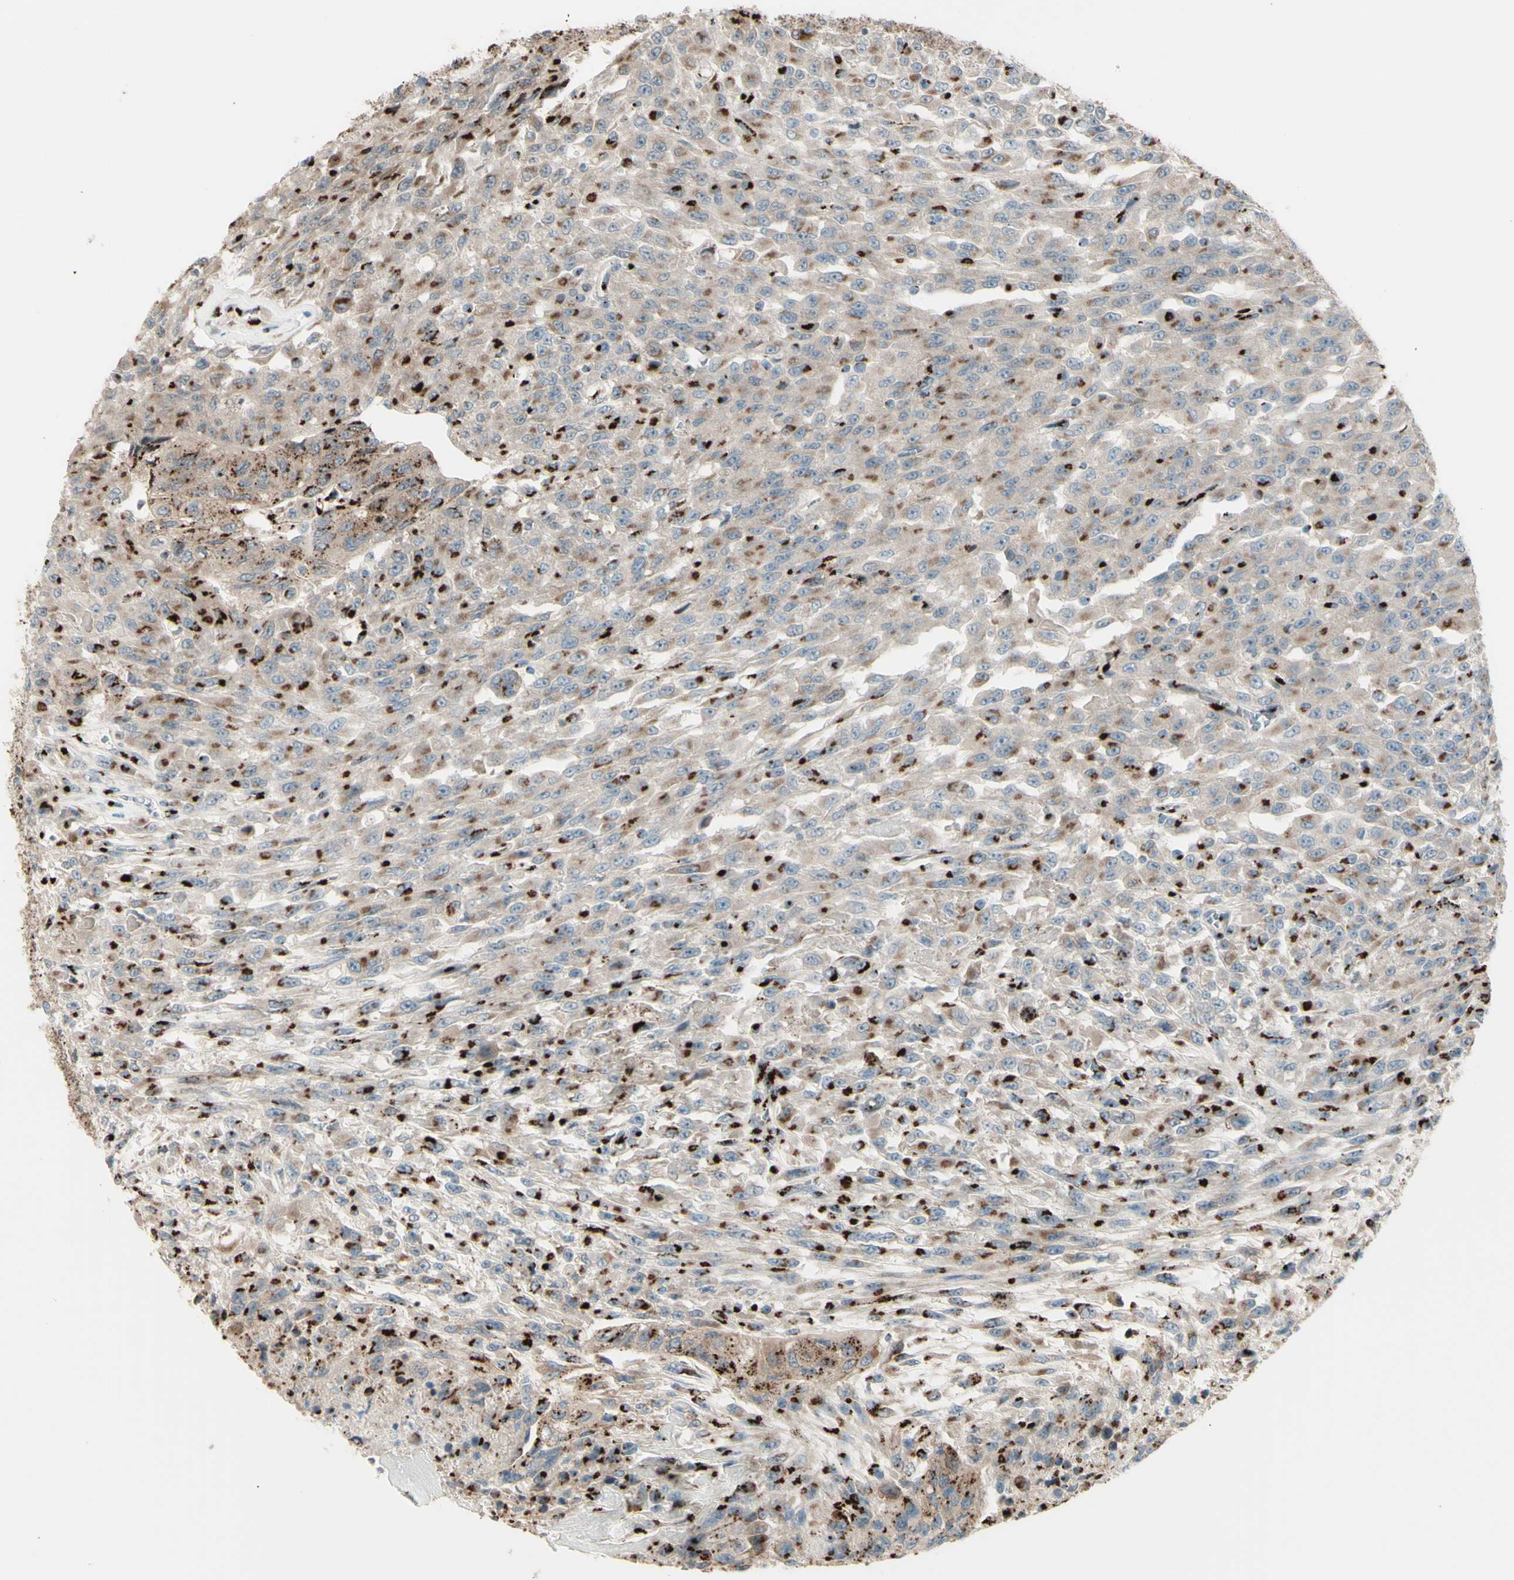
{"staining": {"intensity": "moderate", "quantity": ">75%", "location": "cytoplasmic/membranous"}, "tissue": "urothelial cancer", "cell_type": "Tumor cells", "image_type": "cancer", "snomed": [{"axis": "morphology", "description": "Urothelial carcinoma, High grade"}, {"axis": "topography", "description": "Urinary bladder"}], "caption": "DAB immunohistochemical staining of high-grade urothelial carcinoma demonstrates moderate cytoplasmic/membranous protein positivity in about >75% of tumor cells.", "gene": "BPNT2", "patient": {"sex": "male", "age": 66}}